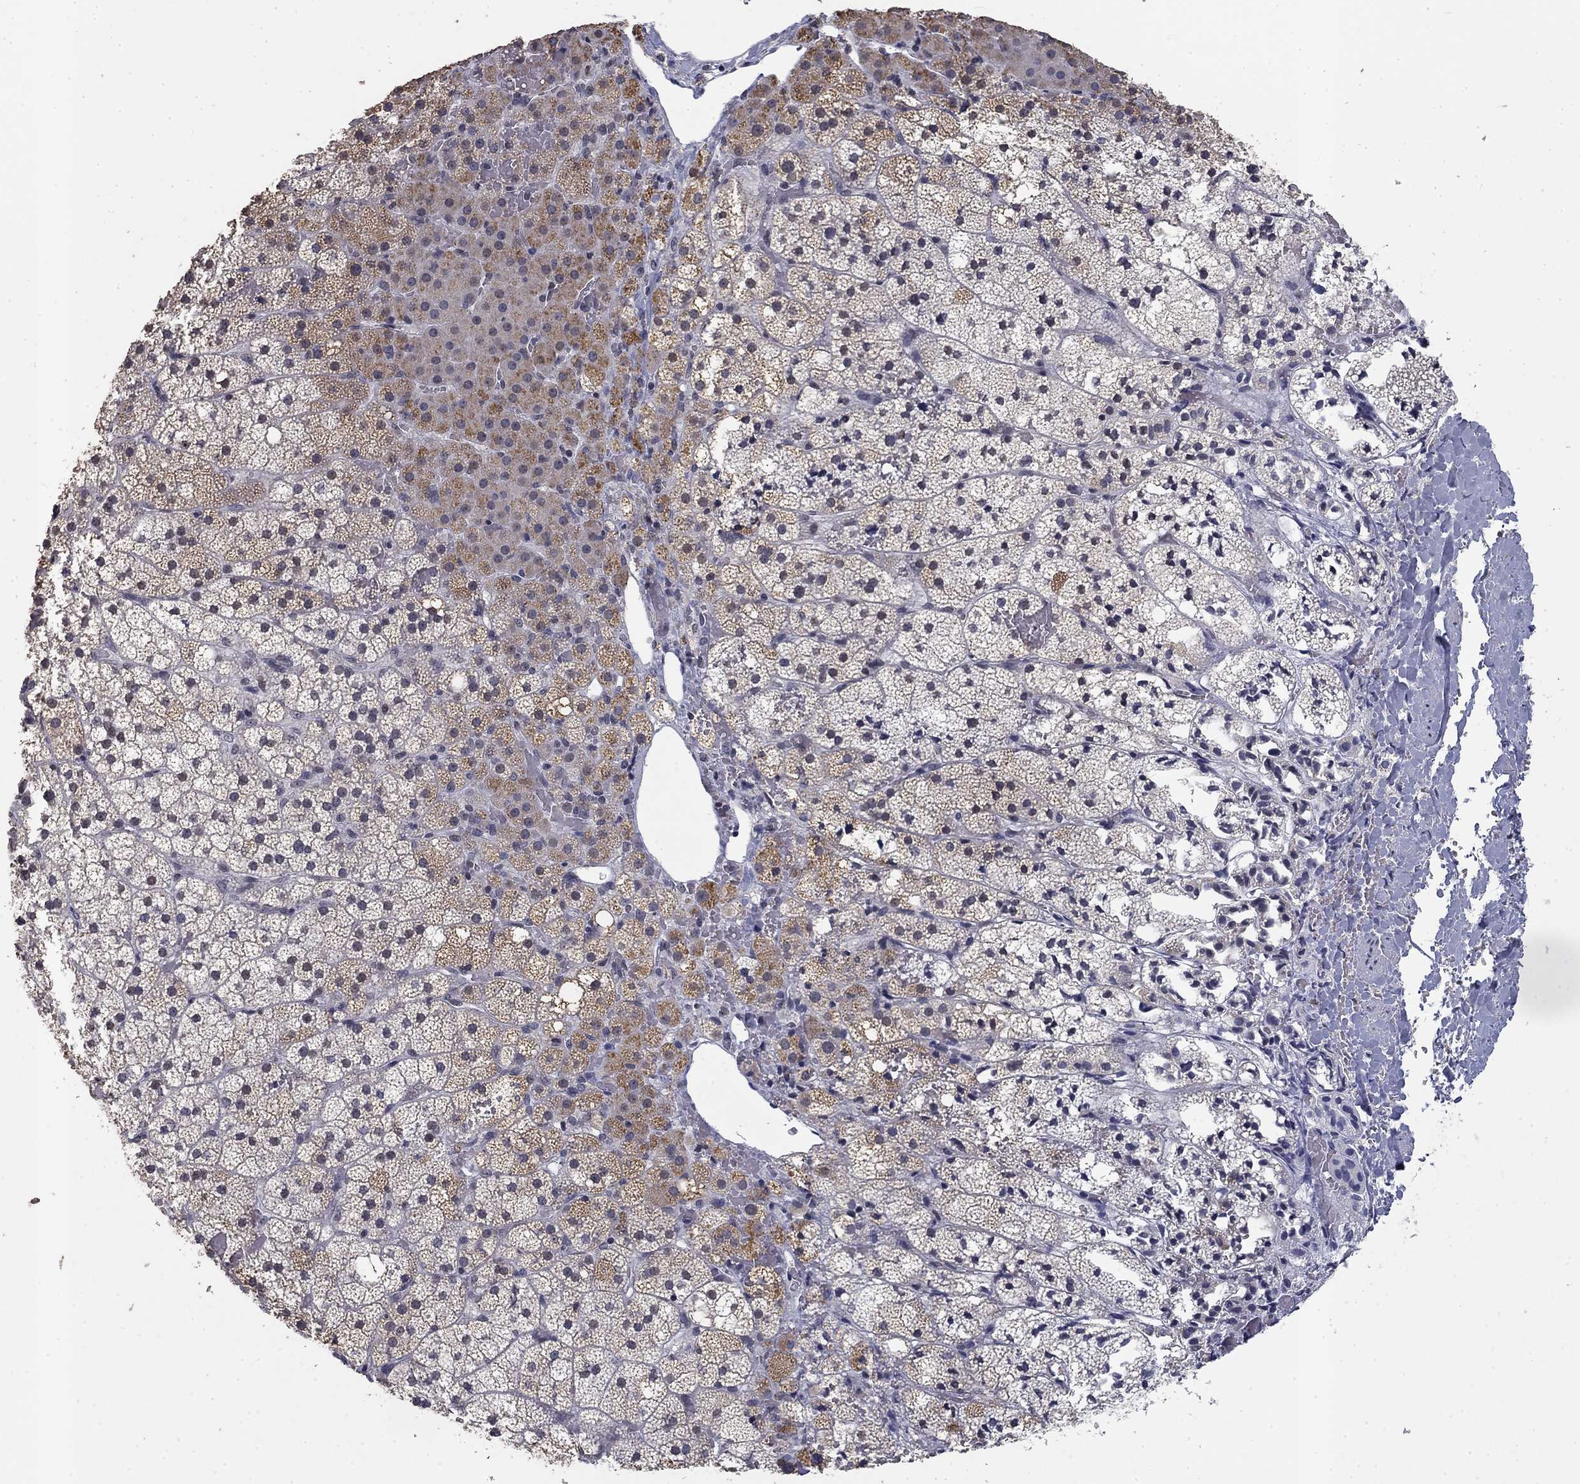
{"staining": {"intensity": "moderate", "quantity": "<25%", "location": "cytoplasmic/membranous"}, "tissue": "adrenal gland", "cell_type": "Glandular cells", "image_type": "normal", "snomed": [{"axis": "morphology", "description": "Normal tissue, NOS"}, {"axis": "topography", "description": "Adrenal gland"}], "caption": "Immunohistochemistry (IHC) micrograph of unremarkable adrenal gland stained for a protein (brown), which reveals low levels of moderate cytoplasmic/membranous expression in about <25% of glandular cells.", "gene": "SPATA33", "patient": {"sex": "male", "age": 53}}